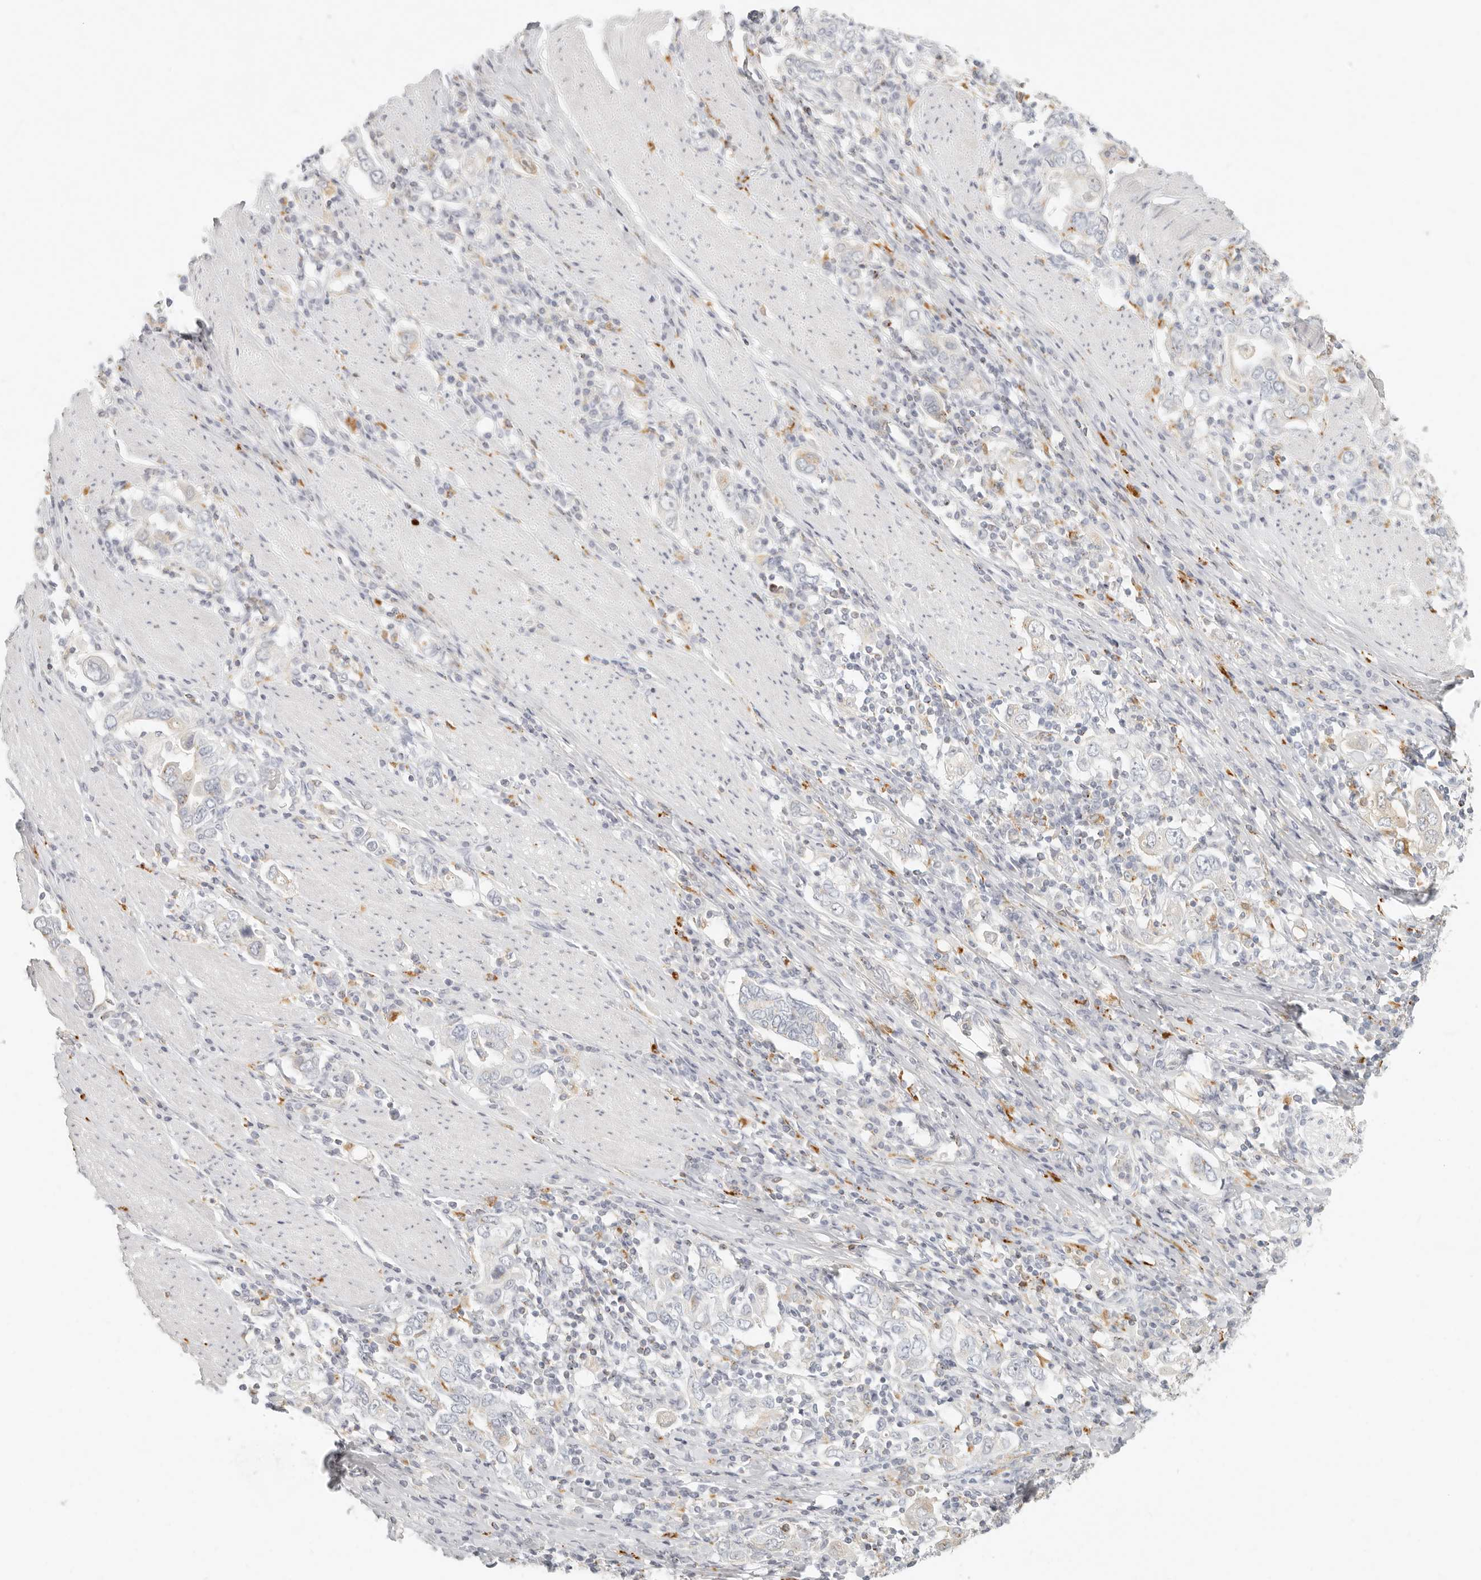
{"staining": {"intensity": "negative", "quantity": "none", "location": "none"}, "tissue": "stomach cancer", "cell_type": "Tumor cells", "image_type": "cancer", "snomed": [{"axis": "morphology", "description": "Adenocarcinoma, NOS"}, {"axis": "topography", "description": "Stomach, upper"}], "caption": "Stomach cancer stained for a protein using immunohistochemistry (IHC) shows no staining tumor cells.", "gene": "RNASET2", "patient": {"sex": "male", "age": 62}}